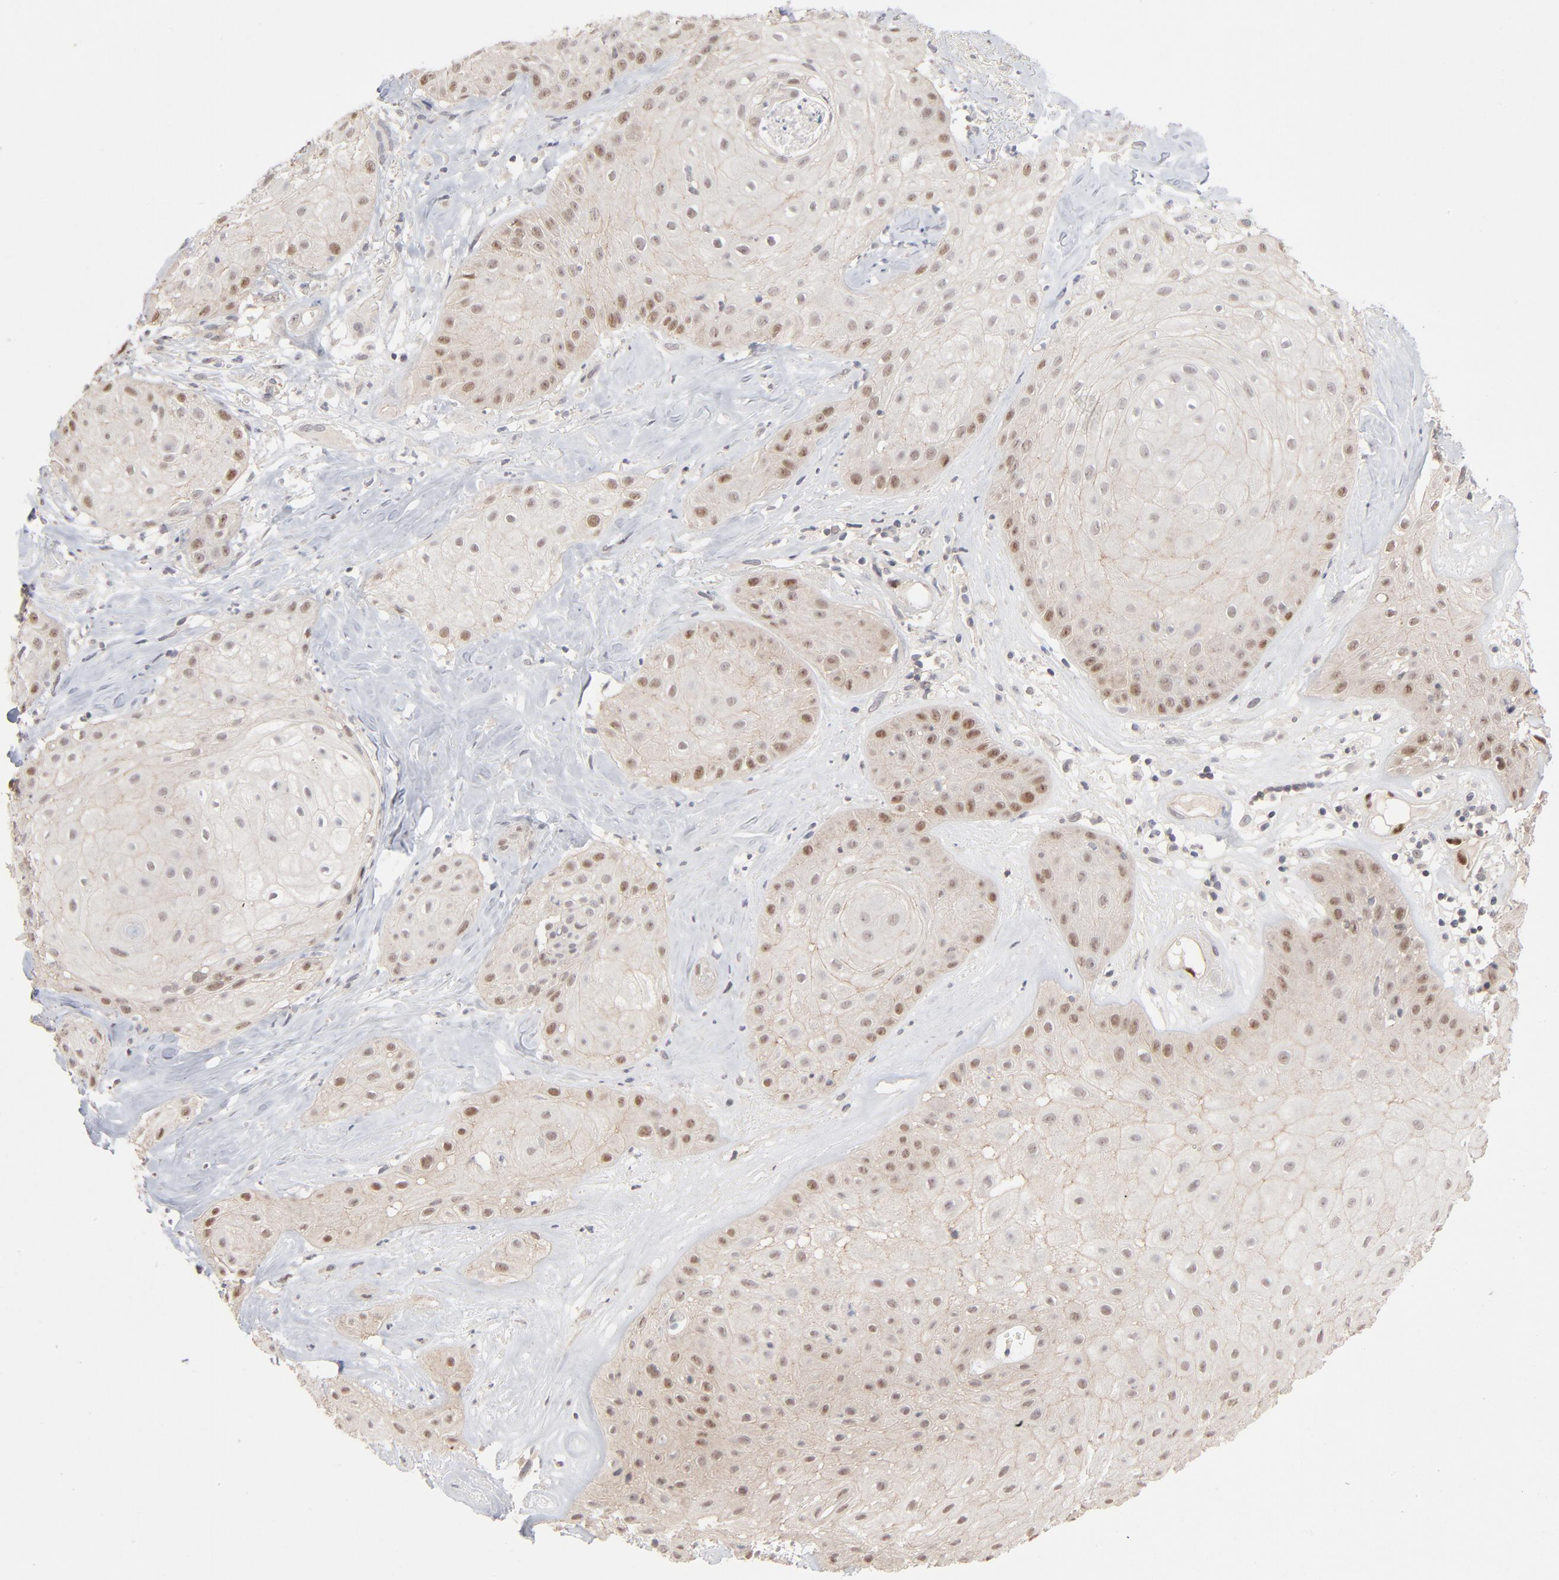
{"staining": {"intensity": "moderate", "quantity": "<25%", "location": "nuclear"}, "tissue": "skin cancer", "cell_type": "Tumor cells", "image_type": "cancer", "snomed": [{"axis": "morphology", "description": "Squamous cell carcinoma, NOS"}, {"axis": "topography", "description": "Skin"}], "caption": "The histopathology image displays immunohistochemical staining of skin squamous cell carcinoma. There is moderate nuclear positivity is appreciated in about <25% of tumor cells.", "gene": "NFIB", "patient": {"sex": "male", "age": 65}}